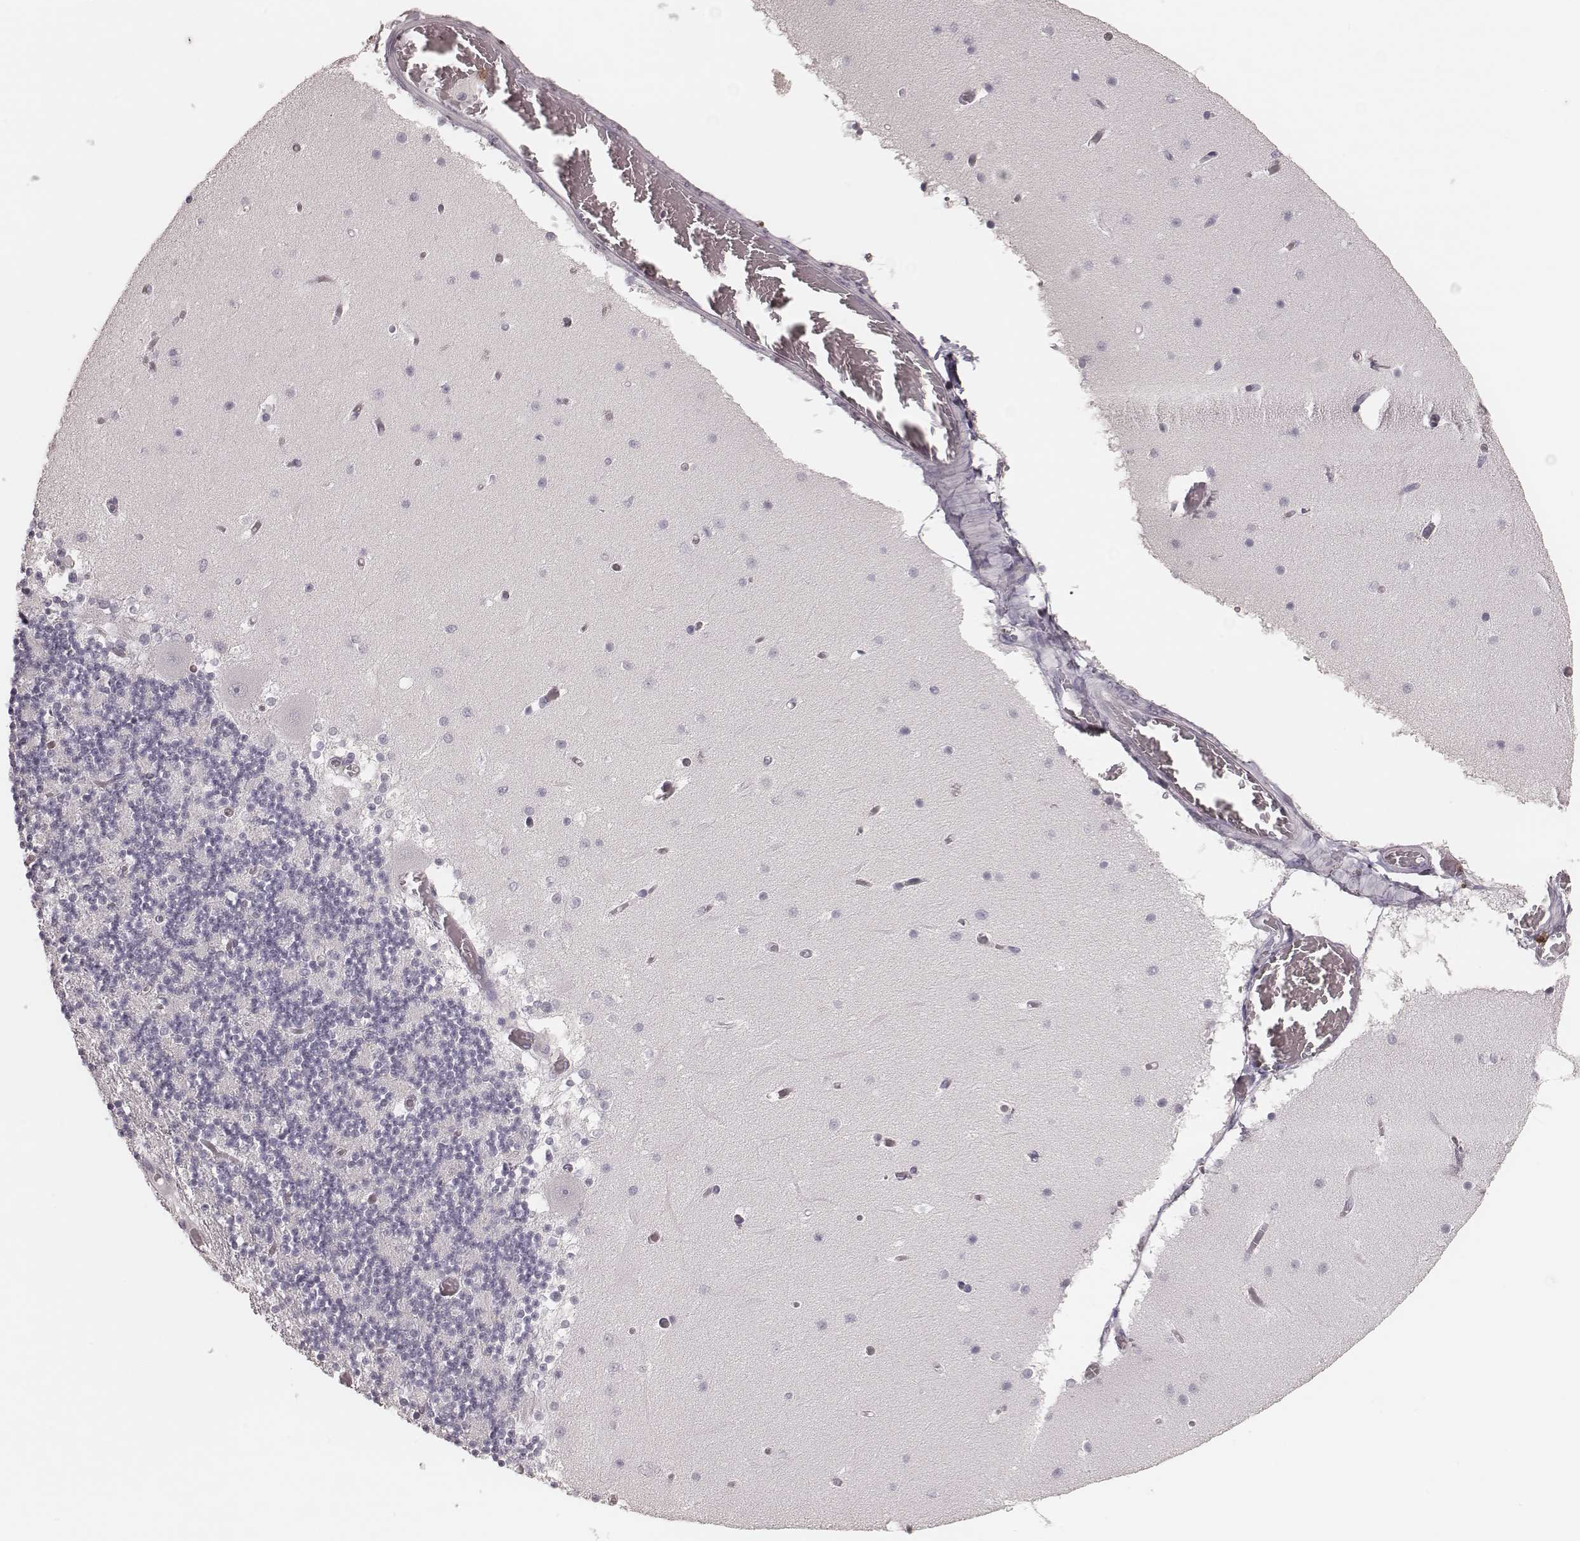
{"staining": {"intensity": "negative", "quantity": "none", "location": "none"}, "tissue": "cerebellum", "cell_type": "Cells in granular layer", "image_type": "normal", "snomed": [{"axis": "morphology", "description": "Normal tissue, NOS"}, {"axis": "topography", "description": "Cerebellum"}], "caption": "Protein analysis of benign cerebellum demonstrates no significant staining in cells in granular layer. (Brightfield microscopy of DAB (3,3'-diaminobenzidine) immunohistochemistry at high magnification).", "gene": "ELANE", "patient": {"sex": "female", "age": 28}}